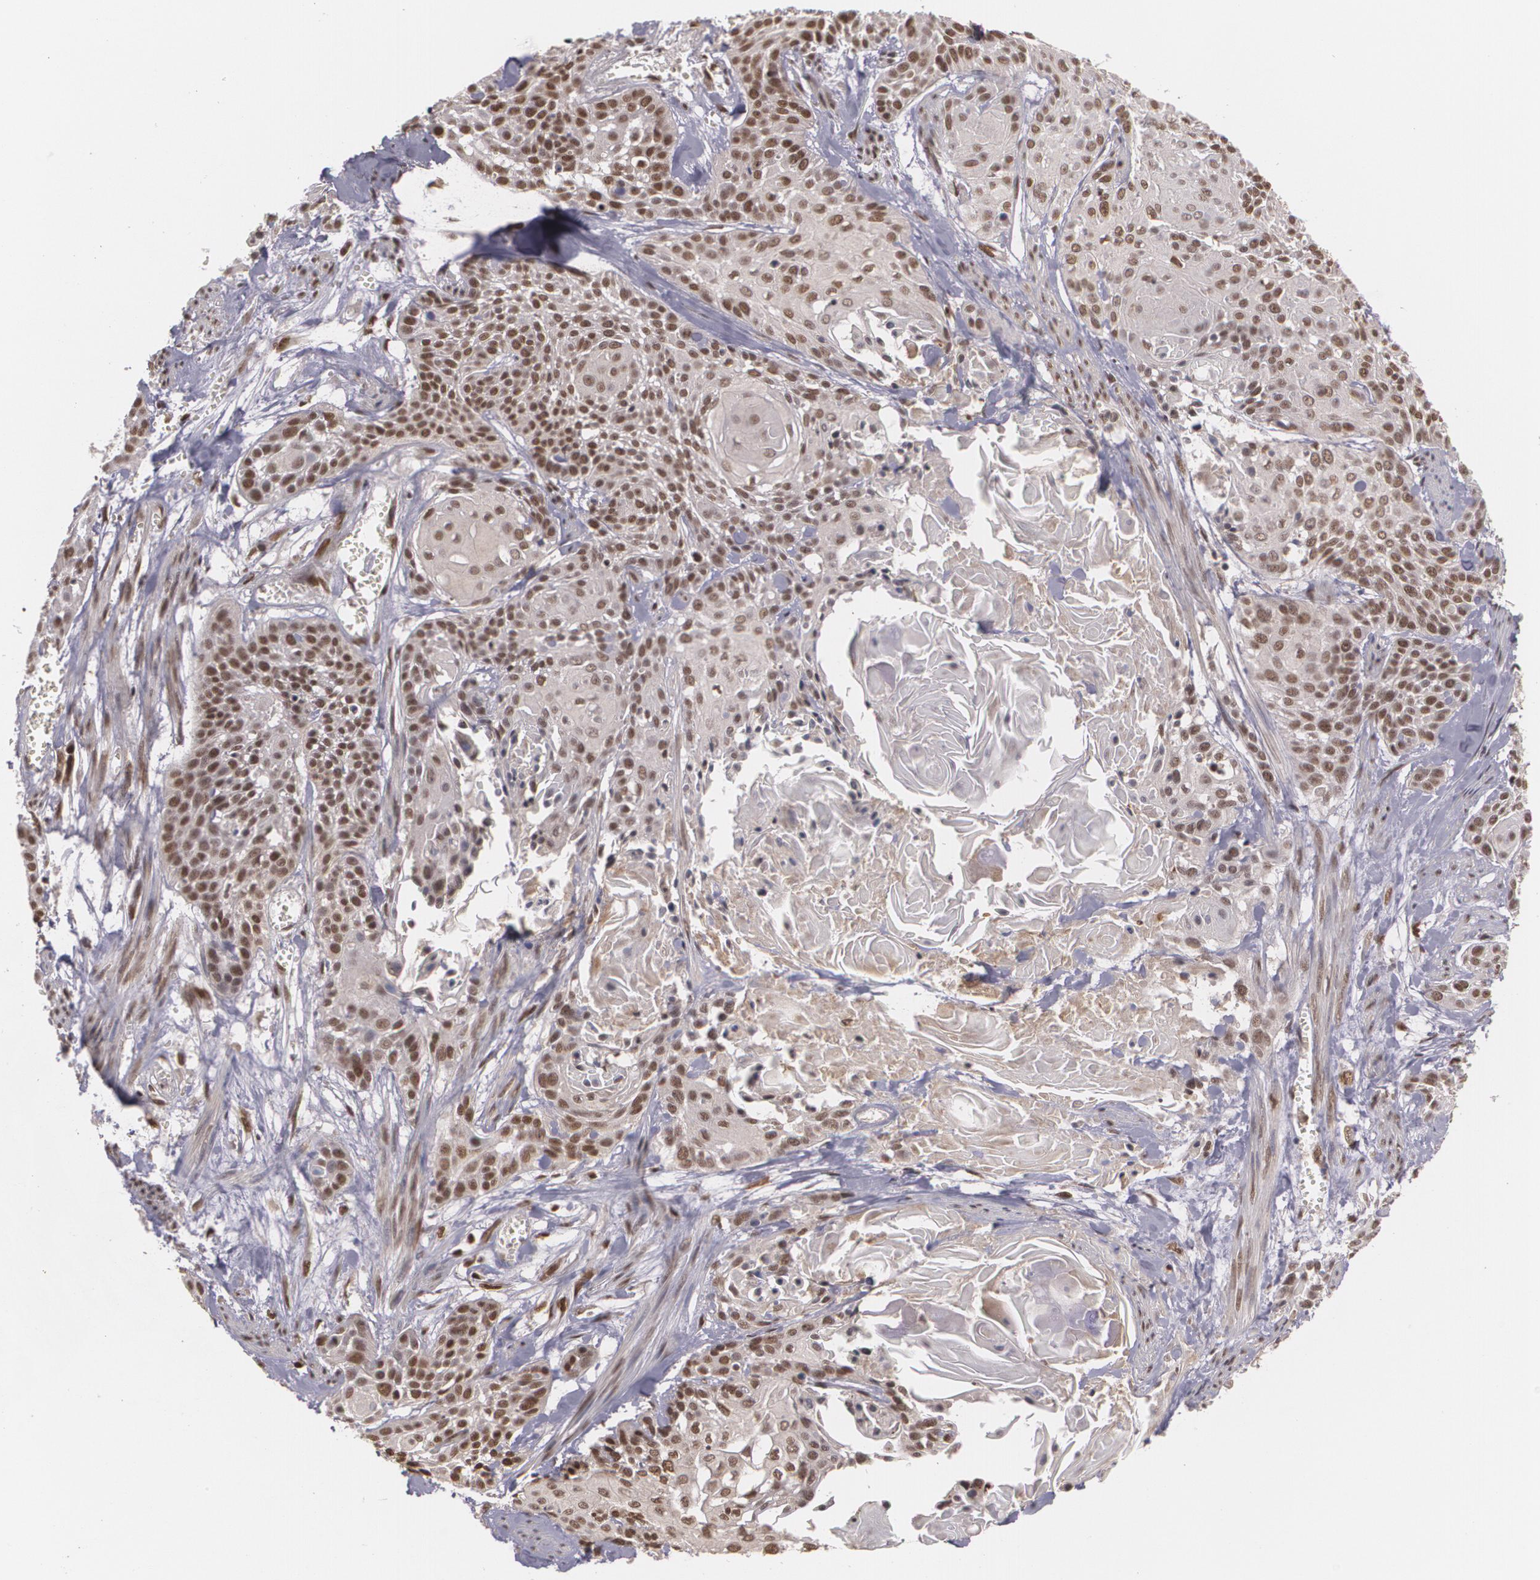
{"staining": {"intensity": "strong", "quantity": ">75%", "location": "nuclear"}, "tissue": "cervical cancer", "cell_type": "Tumor cells", "image_type": "cancer", "snomed": [{"axis": "morphology", "description": "Squamous cell carcinoma, NOS"}, {"axis": "topography", "description": "Cervix"}], "caption": "This image reveals cervical cancer (squamous cell carcinoma) stained with IHC to label a protein in brown. The nuclear of tumor cells show strong positivity for the protein. Nuclei are counter-stained blue.", "gene": "RXRB", "patient": {"sex": "female", "age": 57}}